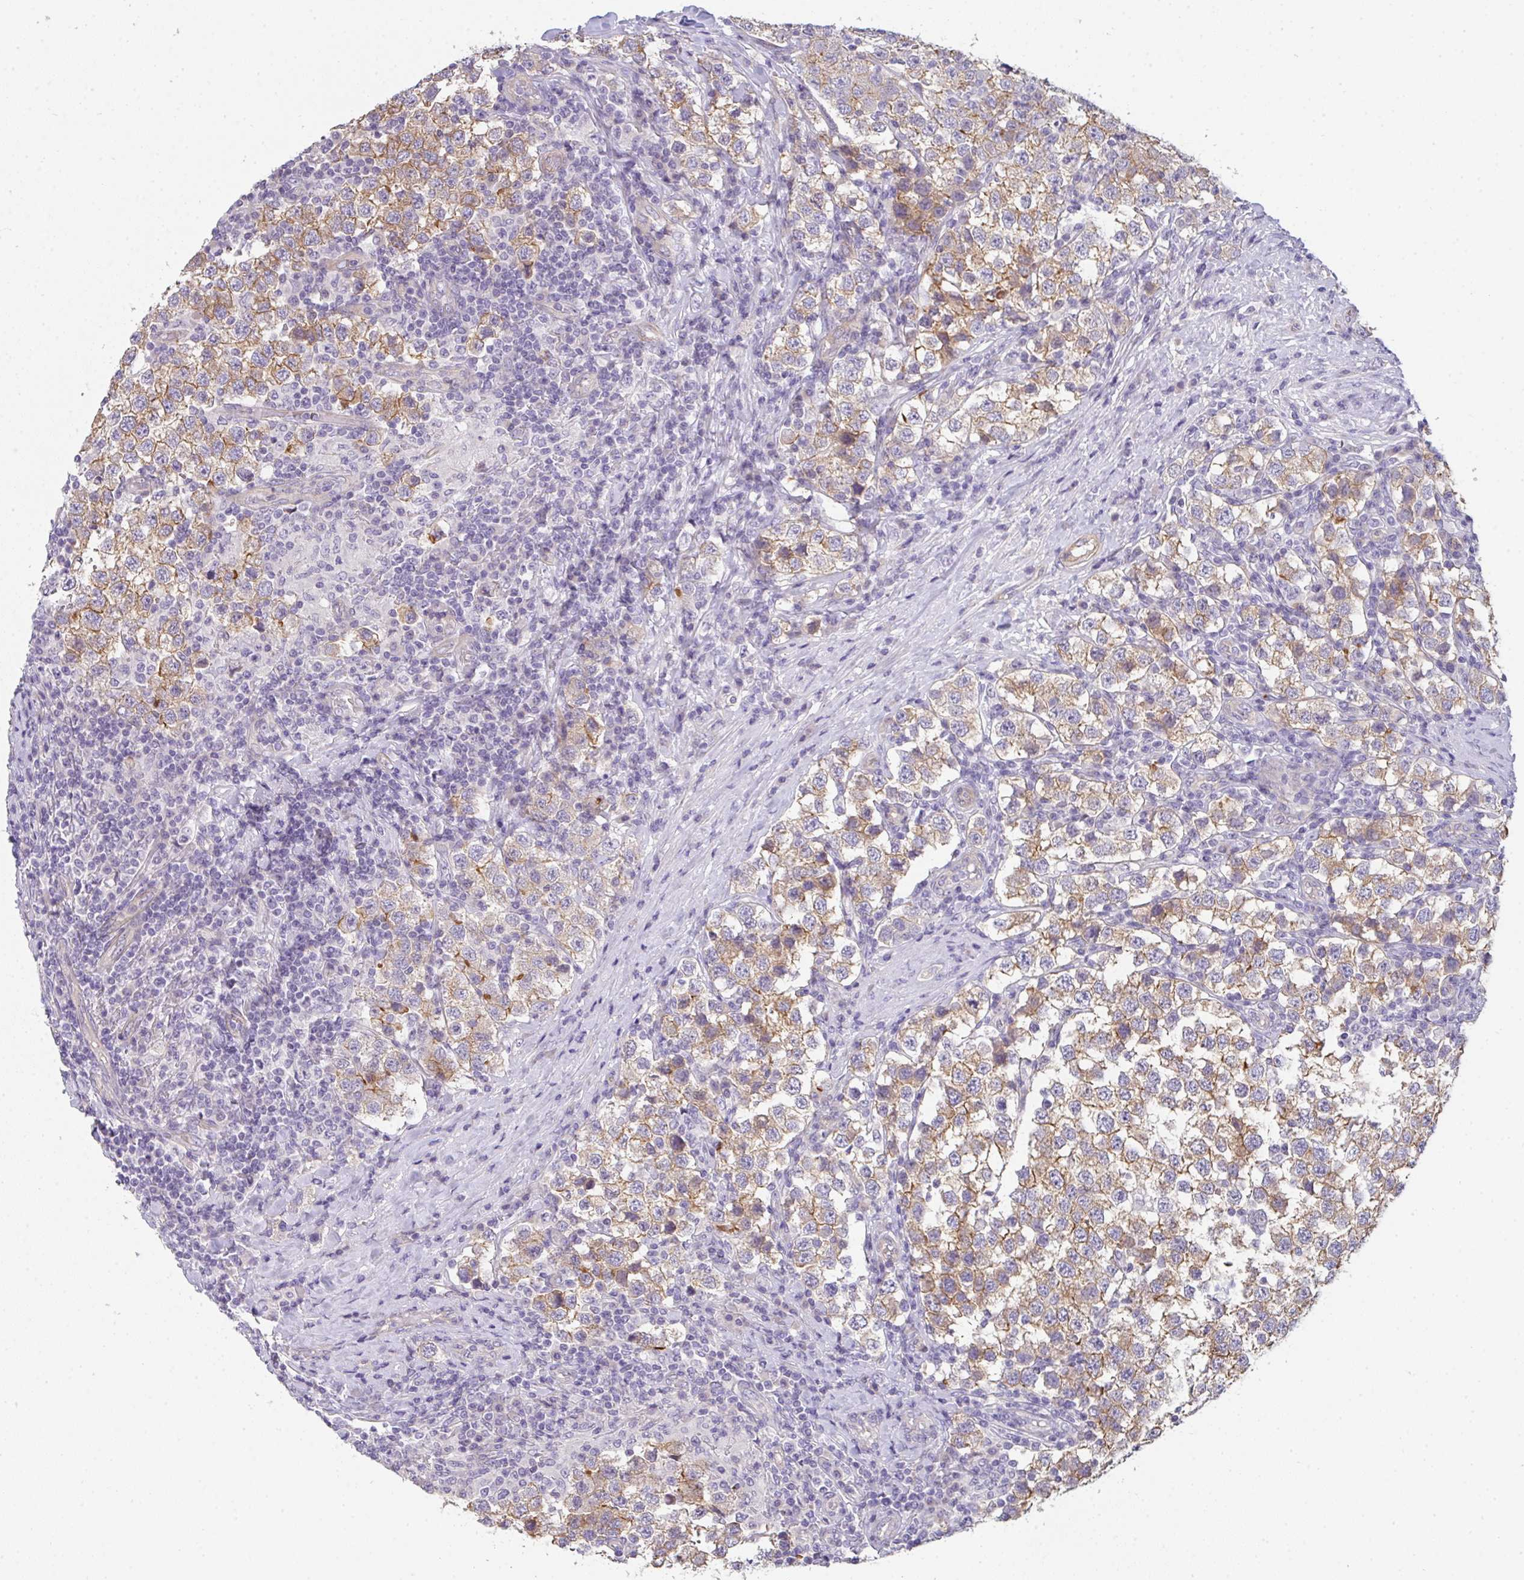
{"staining": {"intensity": "moderate", "quantity": ">75%", "location": "cytoplasmic/membranous"}, "tissue": "testis cancer", "cell_type": "Tumor cells", "image_type": "cancer", "snomed": [{"axis": "morphology", "description": "Seminoma, NOS"}, {"axis": "topography", "description": "Testis"}], "caption": "Protein staining by immunohistochemistry reveals moderate cytoplasmic/membranous expression in about >75% of tumor cells in testis seminoma.", "gene": "FILIP1", "patient": {"sex": "male", "age": 34}}